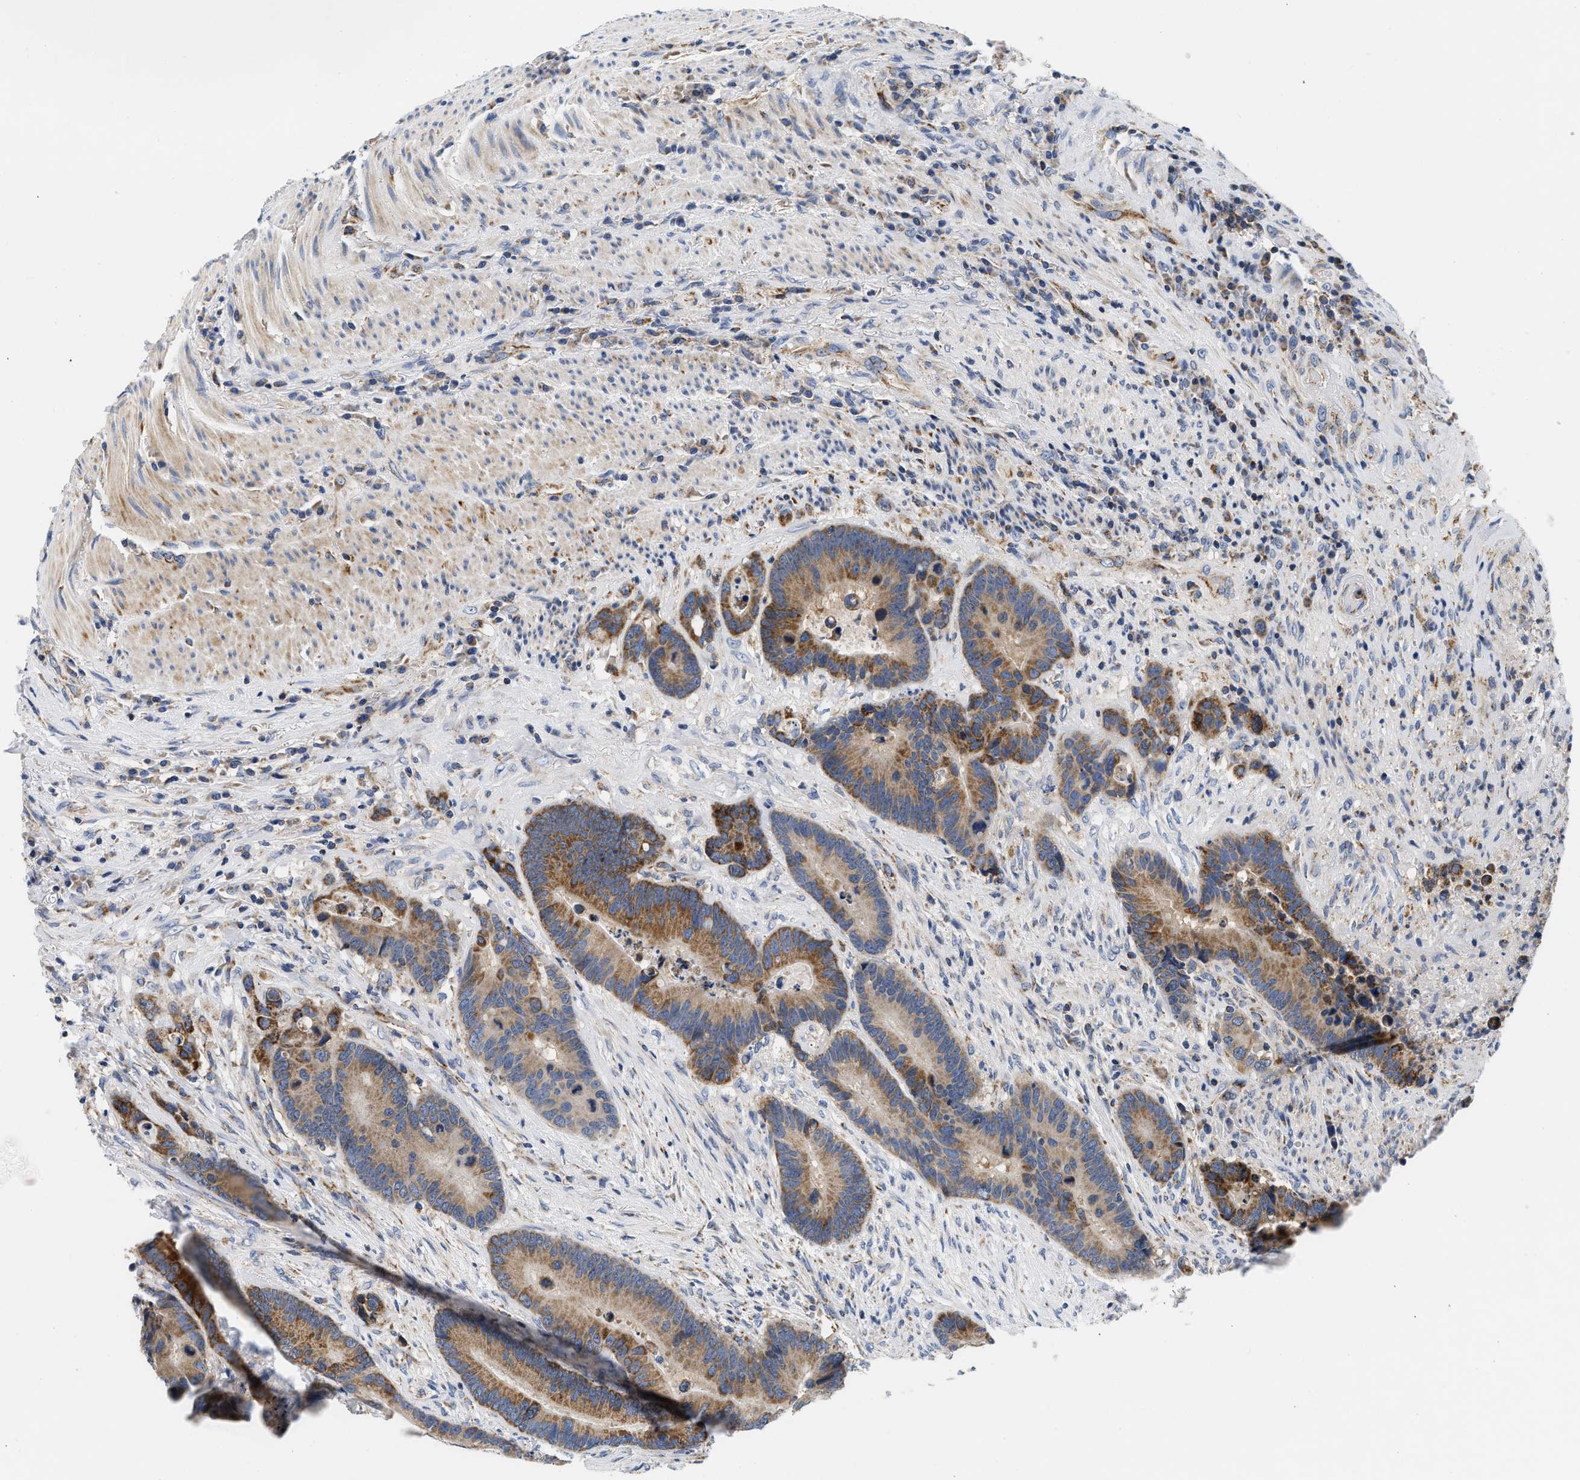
{"staining": {"intensity": "moderate", "quantity": ">75%", "location": "cytoplasmic/membranous"}, "tissue": "colorectal cancer", "cell_type": "Tumor cells", "image_type": "cancer", "snomed": [{"axis": "morphology", "description": "Adenocarcinoma, NOS"}, {"axis": "topography", "description": "Rectum"}], "caption": "A high-resolution photomicrograph shows immunohistochemistry staining of colorectal cancer, which exhibits moderate cytoplasmic/membranous positivity in about >75% of tumor cells.", "gene": "PDP1", "patient": {"sex": "female", "age": 89}}